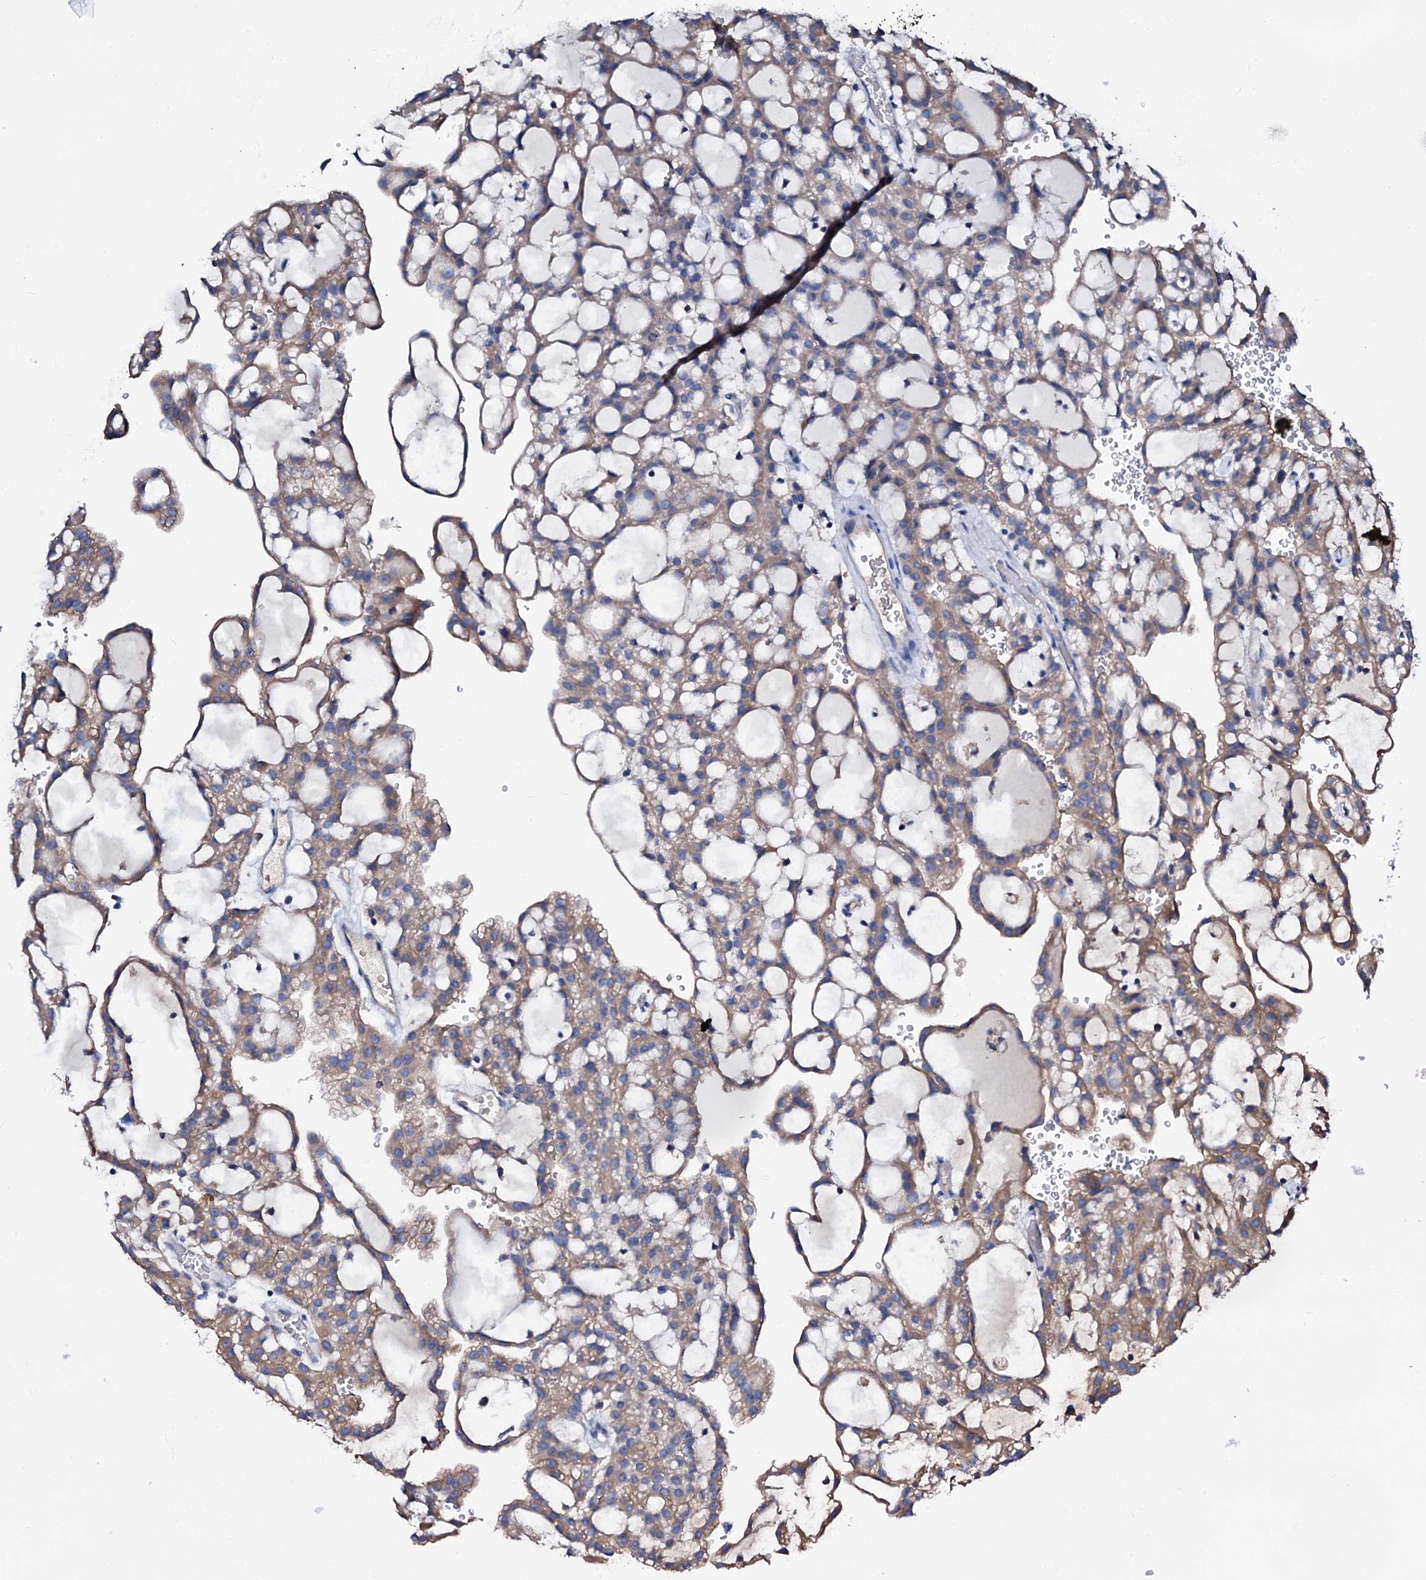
{"staining": {"intensity": "moderate", "quantity": "25%-75%", "location": "cytoplasmic/membranous"}, "tissue": "renal cancer", "cell_type": "Tumor cells", "image_type": "cancer", "snomed": [{"axis": "morphology", "description": "Adenocarcinoma, NOS"}, {"axis": "topography", "description": "Kidney"}], "caption": "Immunohistochemical staining of renal cancer demonstrates medium levels of moderate cytoplasmic/membranous positivity in about 25%-75% of tumor cells.", "gene": "CSKMT", "patient": {"sex": "male", "age": 63}}